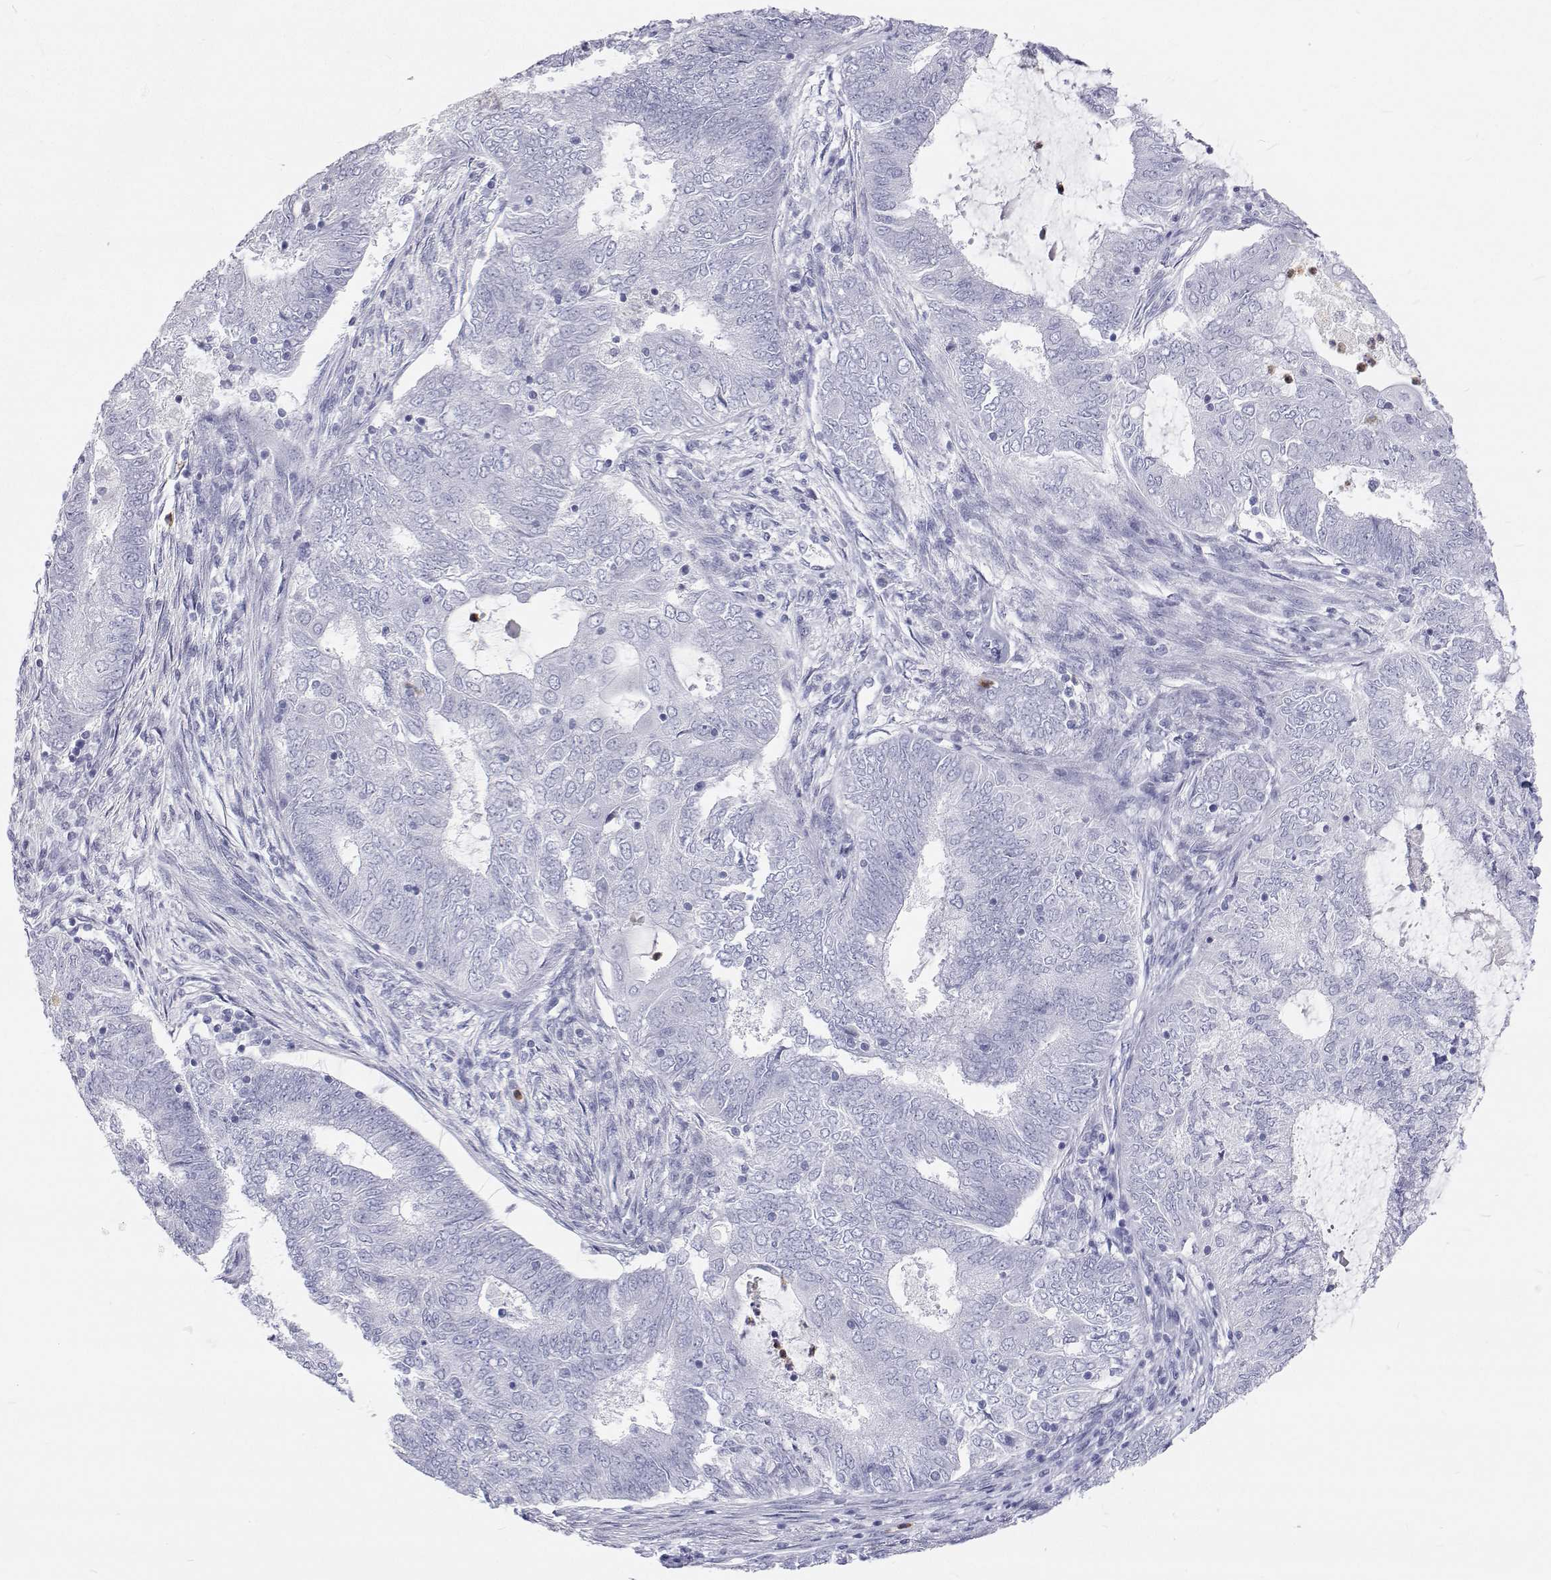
{"staining": {"intensity": "negative", "quantity": "none", "location": "none"}, "tissue": "endometrial cancer", "cell_type": "Tumor cells", "image_type": "cancer", "snomed": [{"axis": "morphology", "description": "Adenocarcinoma, NOS"}, {"axis": "topography", "description": "Endometrium"}], "caption": "There is no significant positivity in tumor cells of endometrial adenocarcinoma.", "gene": "SFTPB", "patient": {"sex": "female", "age": 62}}